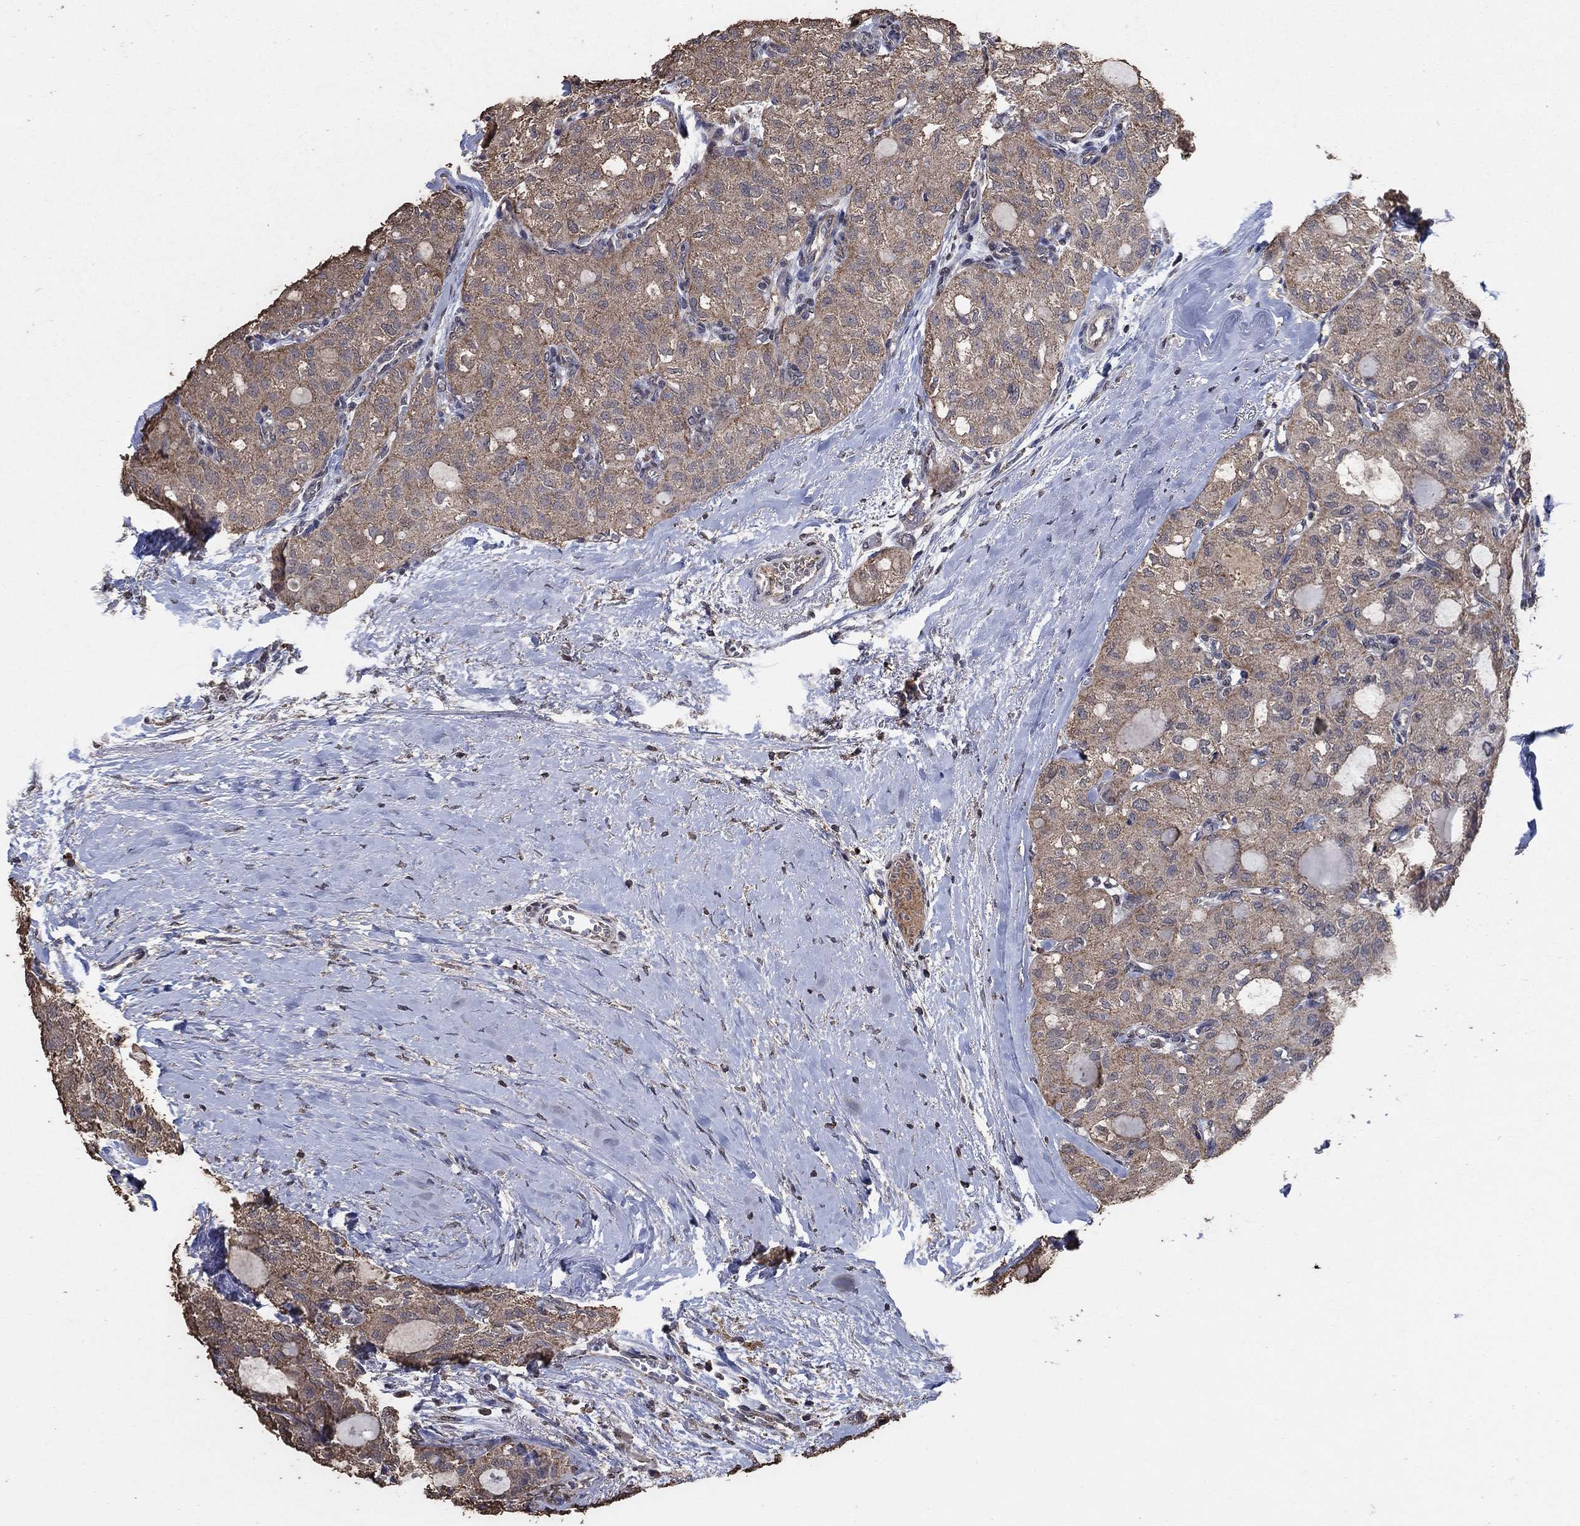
{"staining": {"intensity": "weak", "quantity": ">75%", "location": "cytoplasmic/membranous"}, "tissue": "thyroid cancer", "cell_type": "Tumor cells", "image_type": "cancer", "snomed": [{"axis": "morphology", "description": "Follicular adenoma carcinoma, NOS"}, {"axis": "topography", "description": "Thyroid gland"}], "caption": "Weak cytoplasmic/membranous expression for a protein is seen in about >75% of tumor cells of thyroid follicular adenoma carcinoma using IHC.", "gene": "MRPS24", "patient": {"sex": "male", "age": 75}}